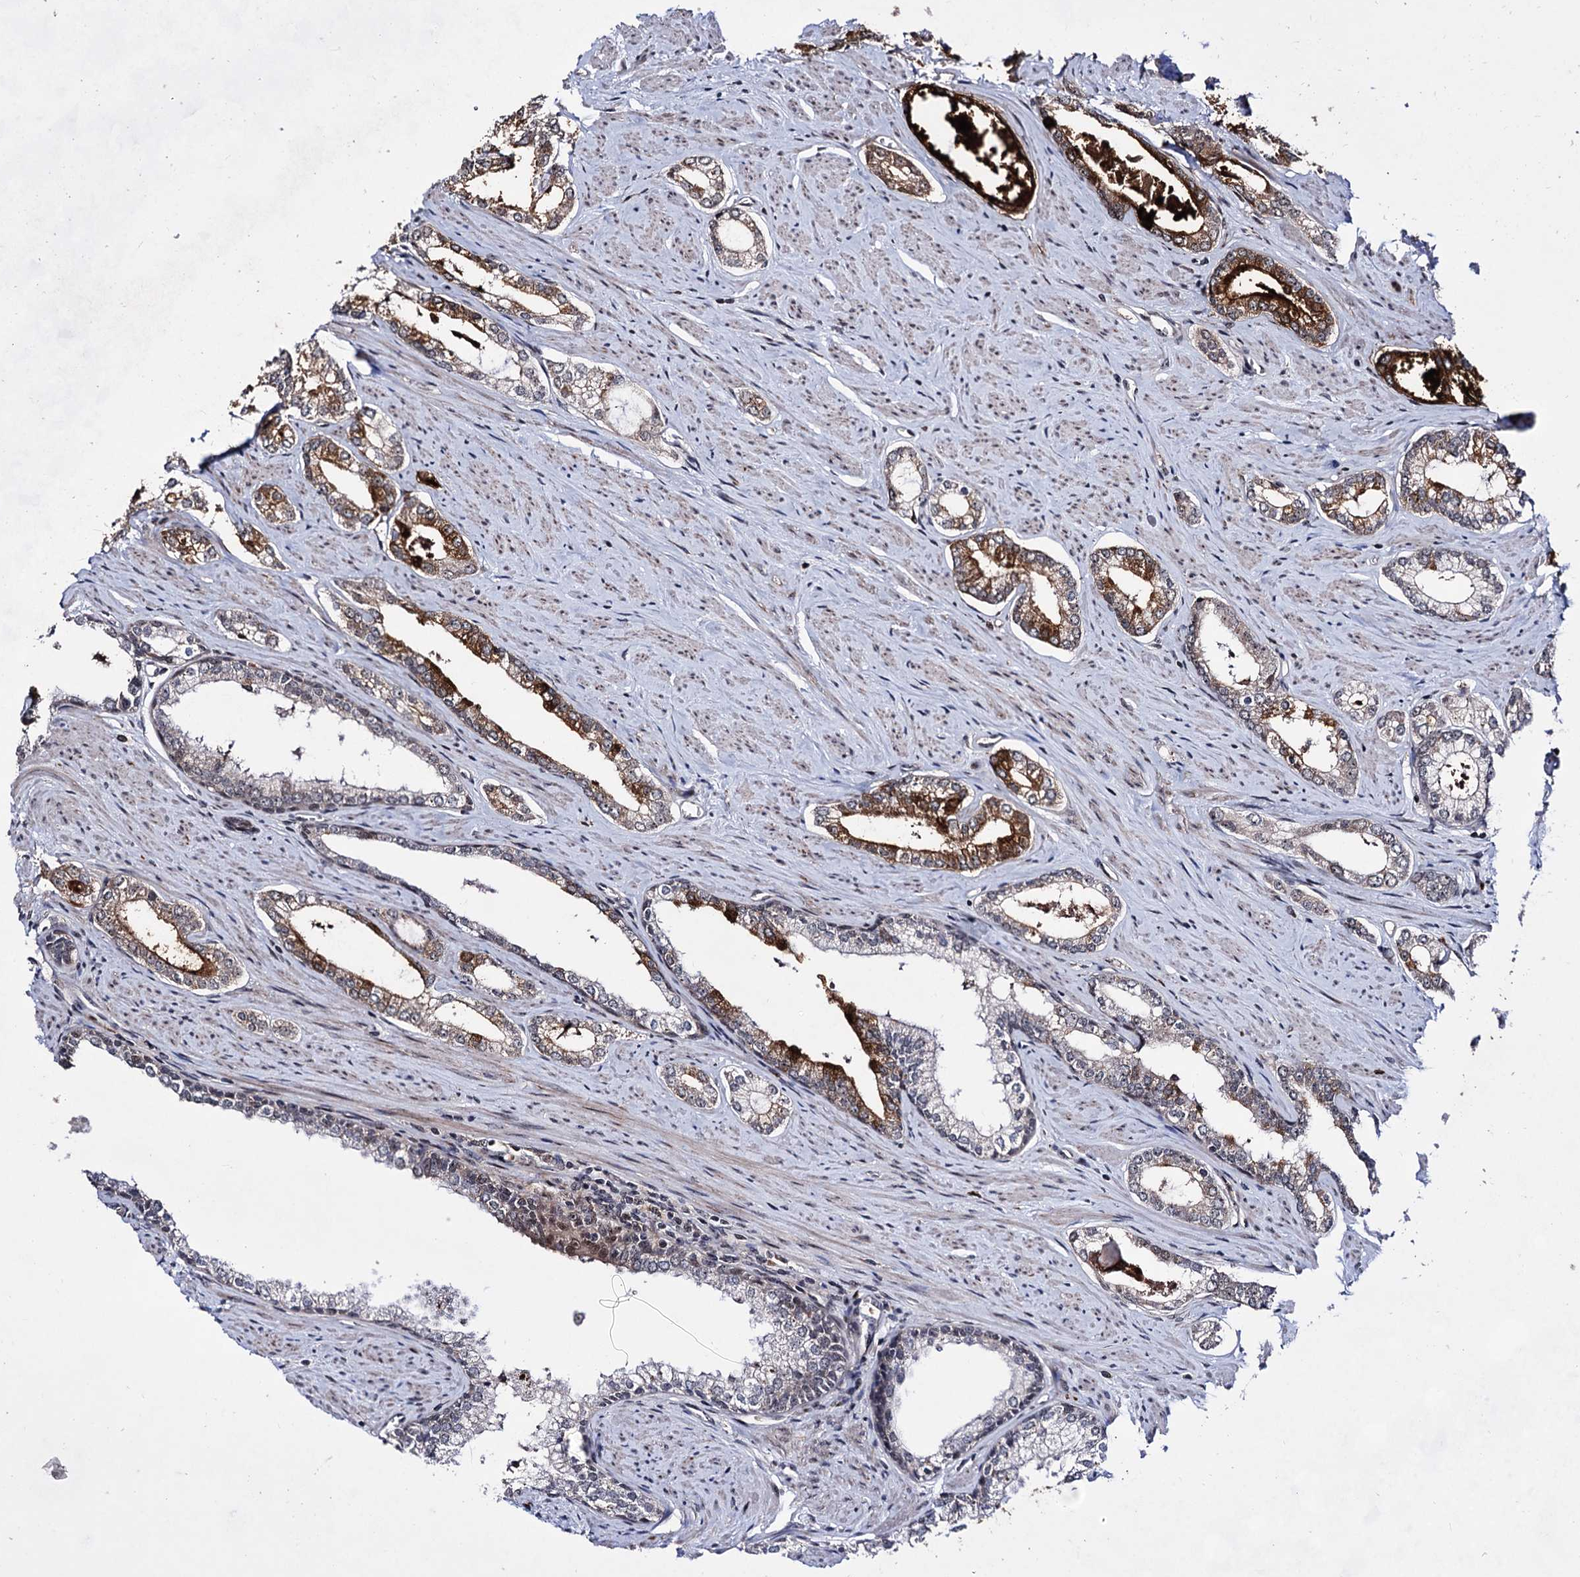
{"staining": {"intensity": "strong", "quantity": "<25%", "location": "cytoplasmic/membranous"}, "tissue": "prostate cancer", "cell_type": "Tumor cells", "image_type": "cancer", "snomed": [{"axis": "morphology", "description": "Adenocarcinoma, Low grade"}, {"axis": "topography", "description": "Prostate and seminal vesicle, NOS"}], "caption": "A brown stain highlights strong cytoplasmic/membranous expression of a protein in human prostate cancer tumor cells. (DAB IHC, brown staining for protein, blue staining for nuclei).", "gene": "EXOSC10", "patient": {"sex": "male", "age": 60}}